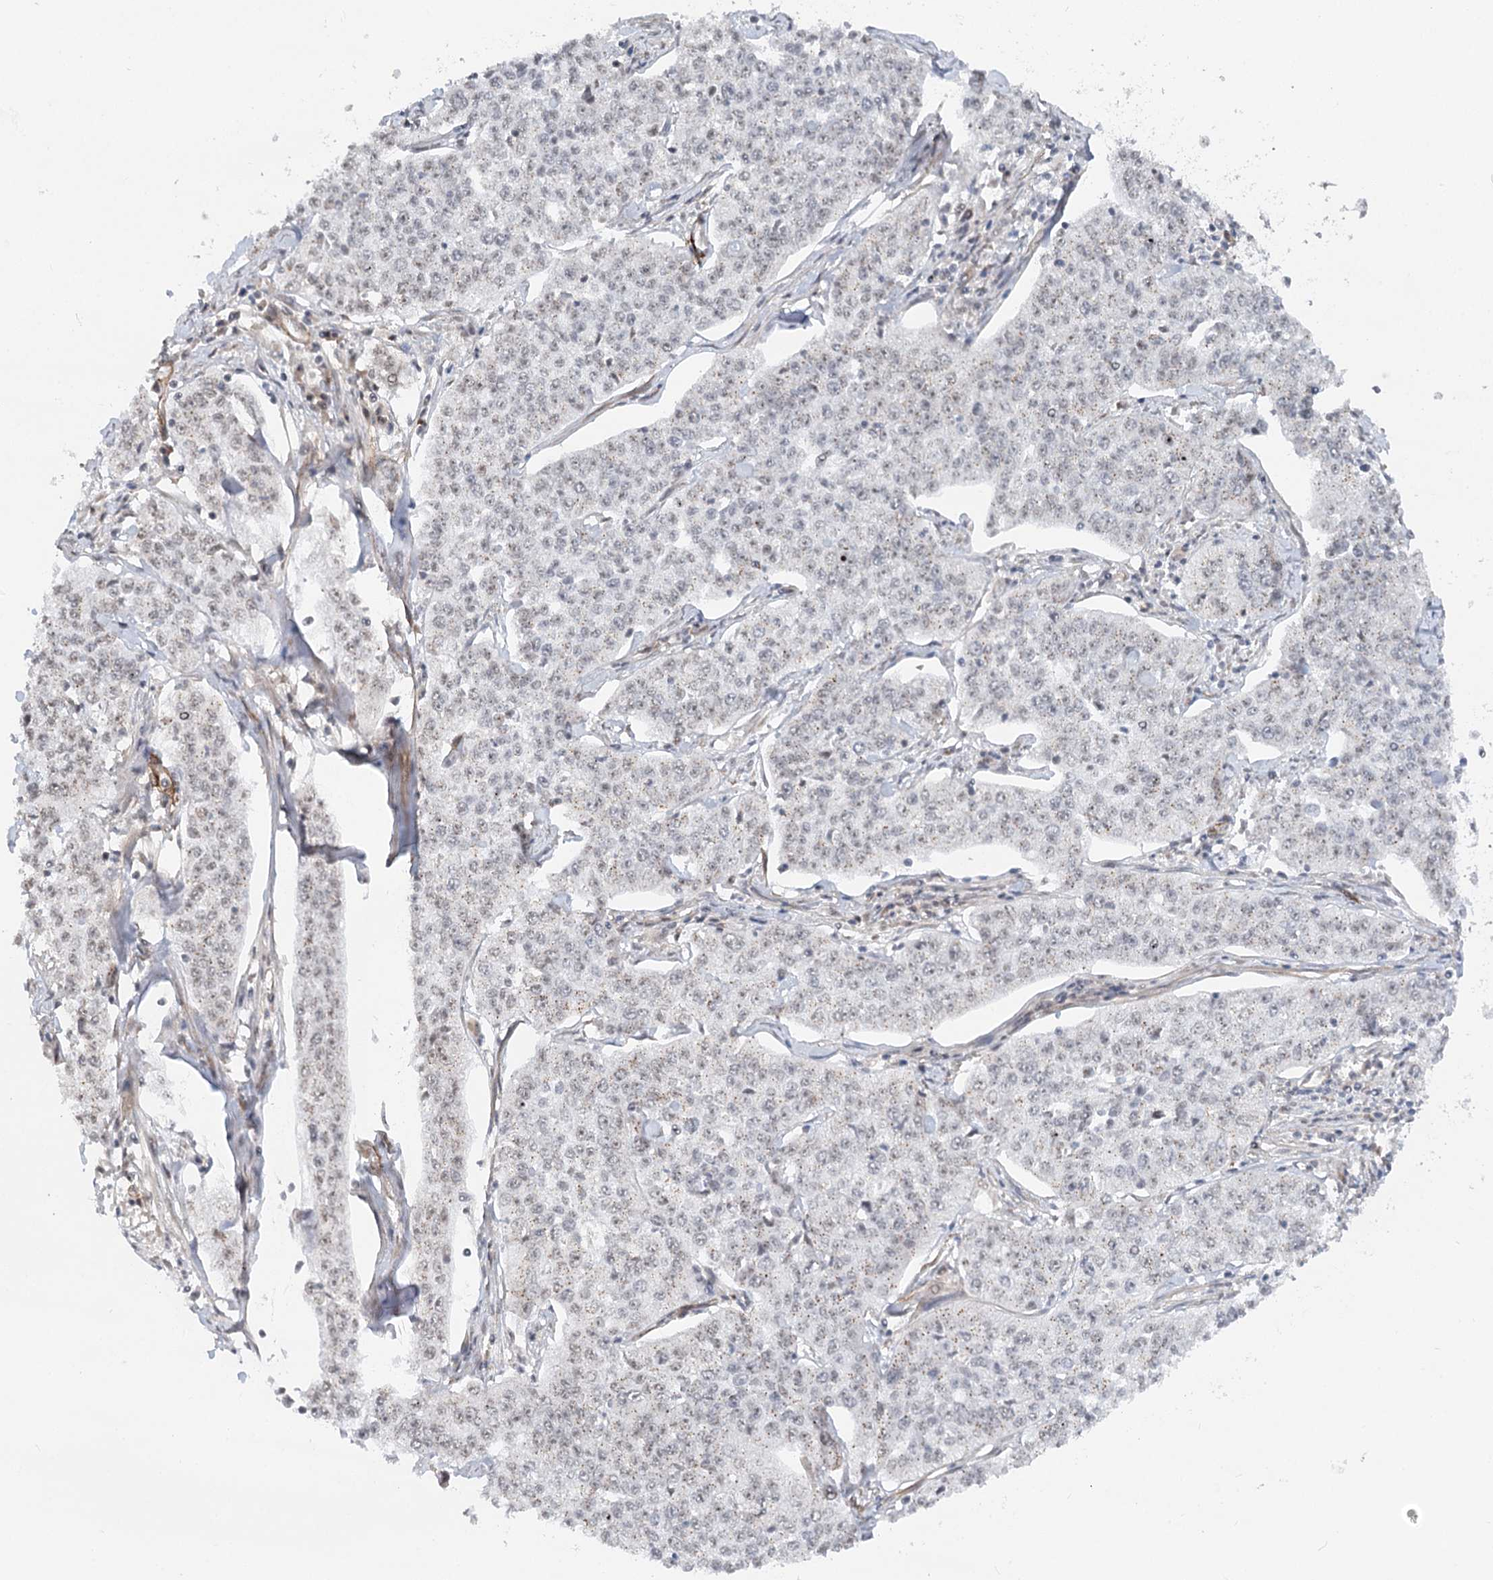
{"staining": {"intensity": "weak", "quantity": "25%-75%", "location": "cytoplasmic/membranous,nuclear"}, "tissue": "cervical cancer", "cell_type": "Tumor cells", "image_type": "cancer", "snomed": [{"axis": "morphology", "description": "Squamous cell carcinoma, NOS"}, {"axis": "topography", "description": "Cervix"}], "caption": "Human cervical cancer stained with a protein marker reveals weak staining in tumor cells.", "gene": "GNL3L", "patient": {"sex": "female", "age": 35}}